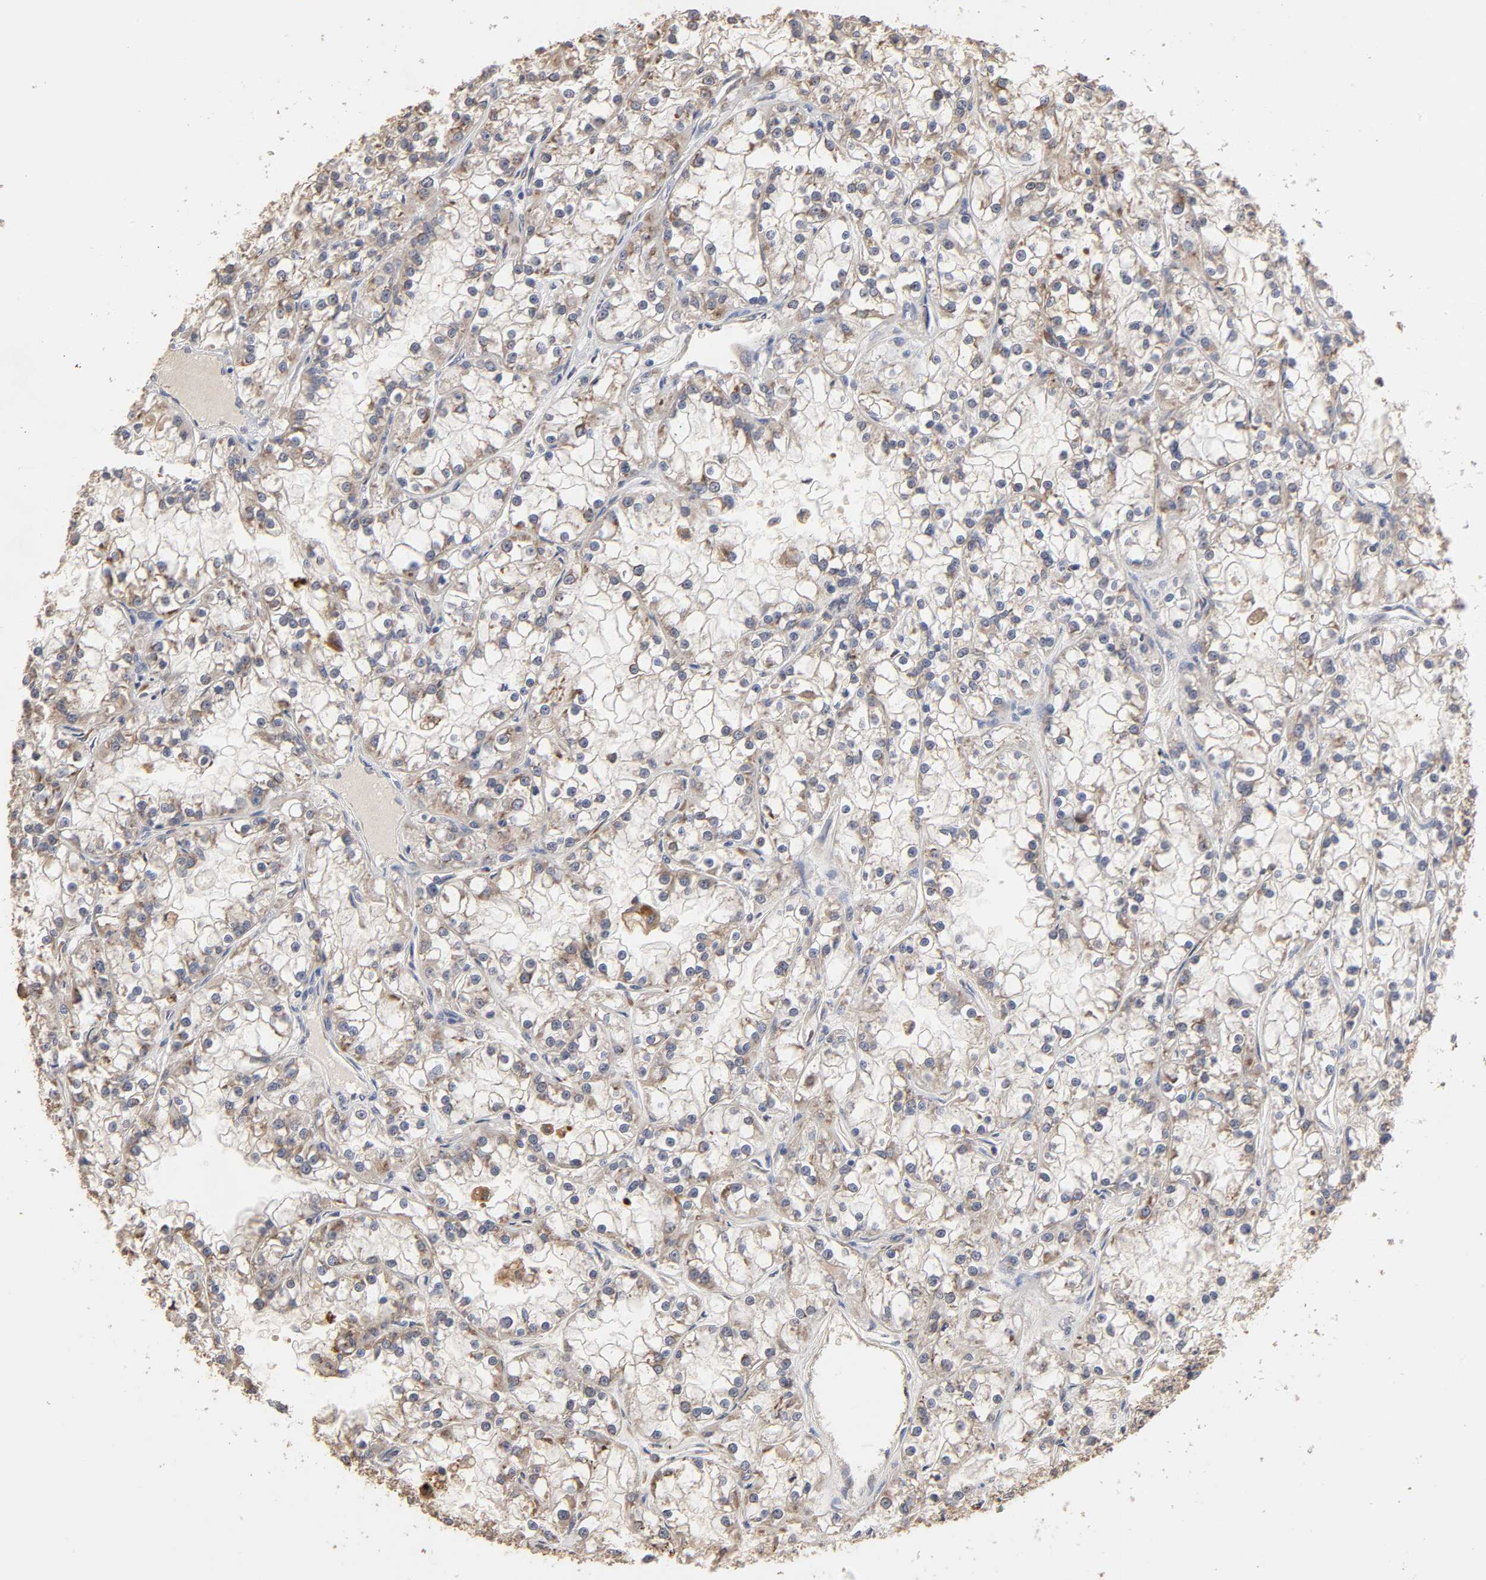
{"staining": {"intensity": "weak", "quantity": "25%-75%", "location": "cytoplasmic/membranous"}, "tissue": "renal cancer", "cell_type": "Tumor cells", "image_type": "cancer", "snomed": [{"axis": "morphology", "description": "Adenocarcinoma, NOS"}, {"axis": "topography", "description": "Kidney"}], "caption": "Adenocarcinoma (renal) stained with immunohistochemistry reveals weak cytoplasmic/membranous positivity in approximately 25%-75% of tumor cells.", "gene": "EIF4G2", "patient": {"sex": "female", "age": 52}}